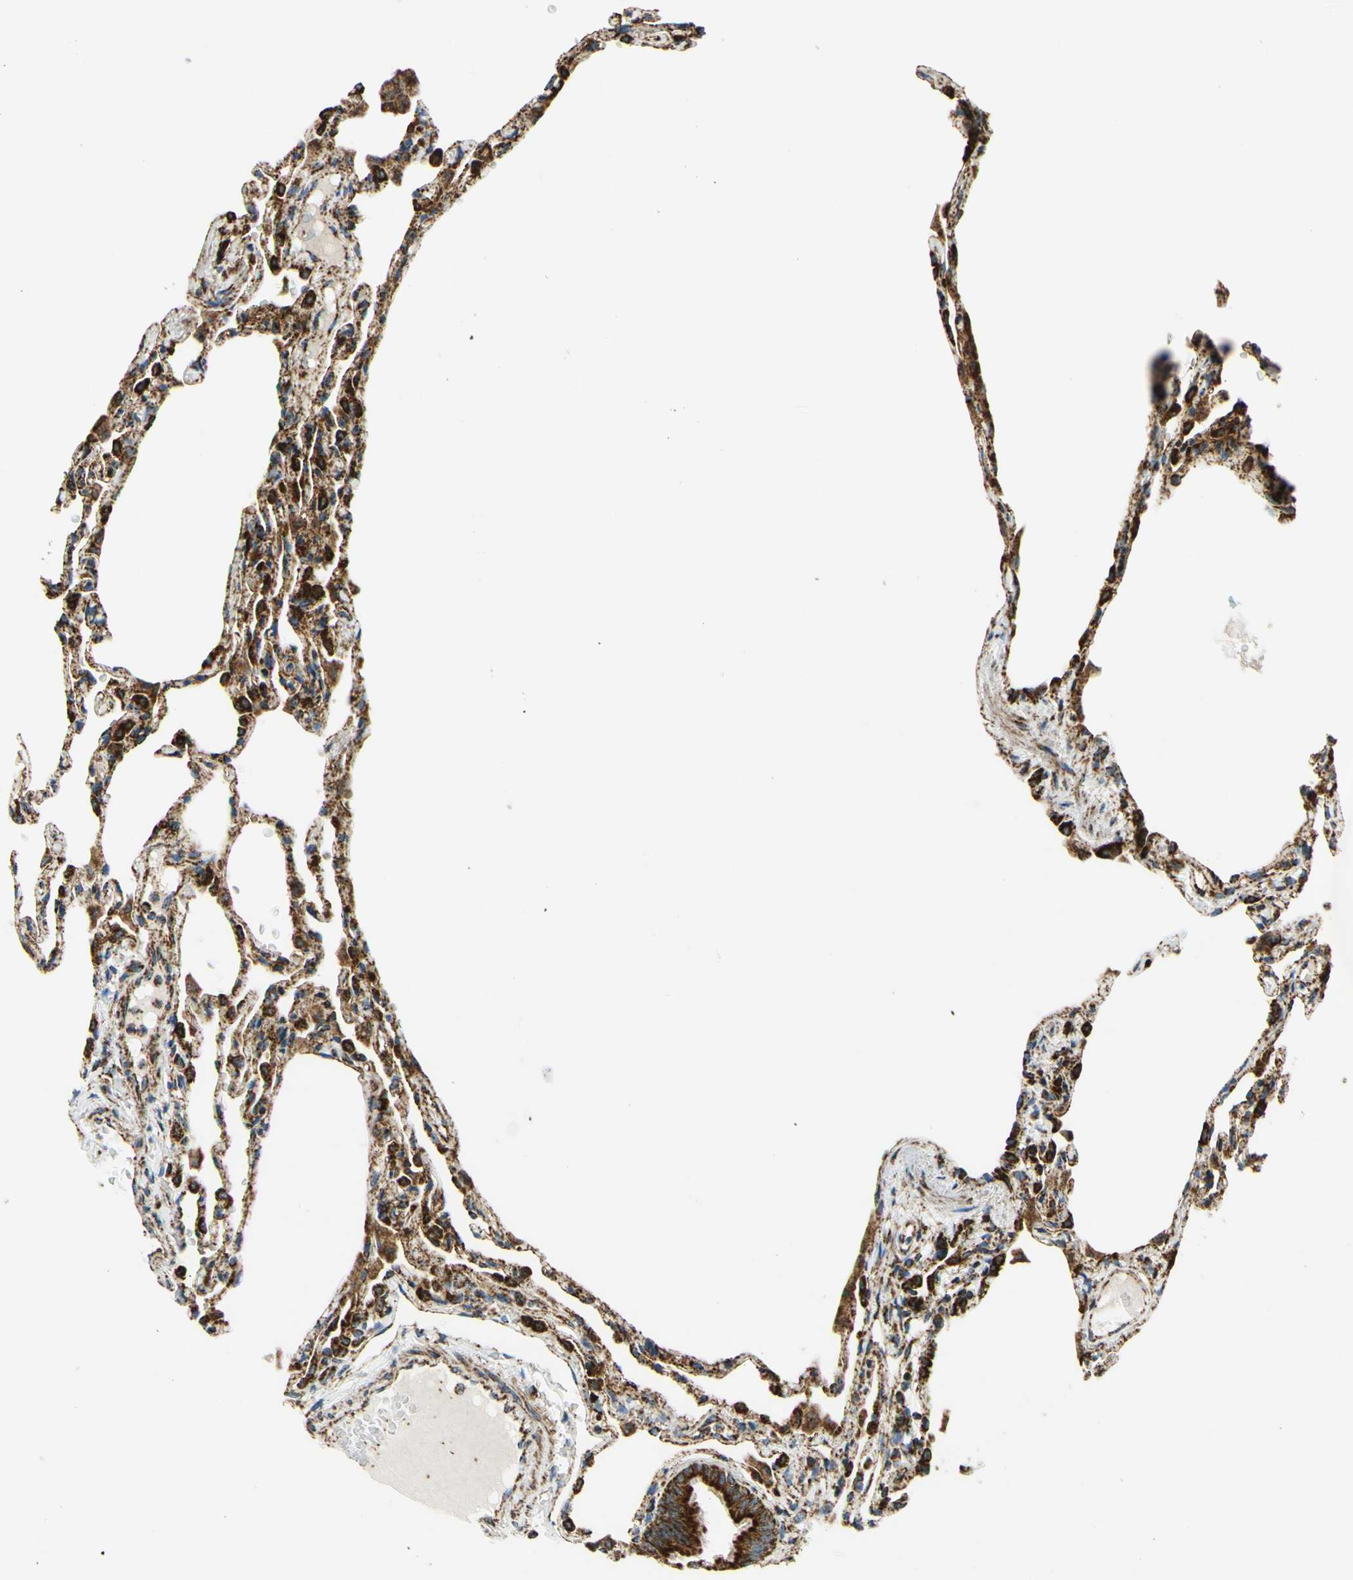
{"staining": {"intensity": "strong", "quantity": ">75%", "location": "cytoplasmic/membranous"}, "tissue": "lung", "cell_type": "Alveolar cells", "image_type": "normal", "snomed": [{"axis": "morphology", "description": "Normal tissue, NOS"}, {"axis": "topography", "description": "Lung"}], "caption": "Protein expression analysis of benign lung exhibits strong cytoplasmic/membranous staining in approximately >75% of alveolar cells.", "gene": "MAVS", "patient": {"sex": "female", "age": 49}}